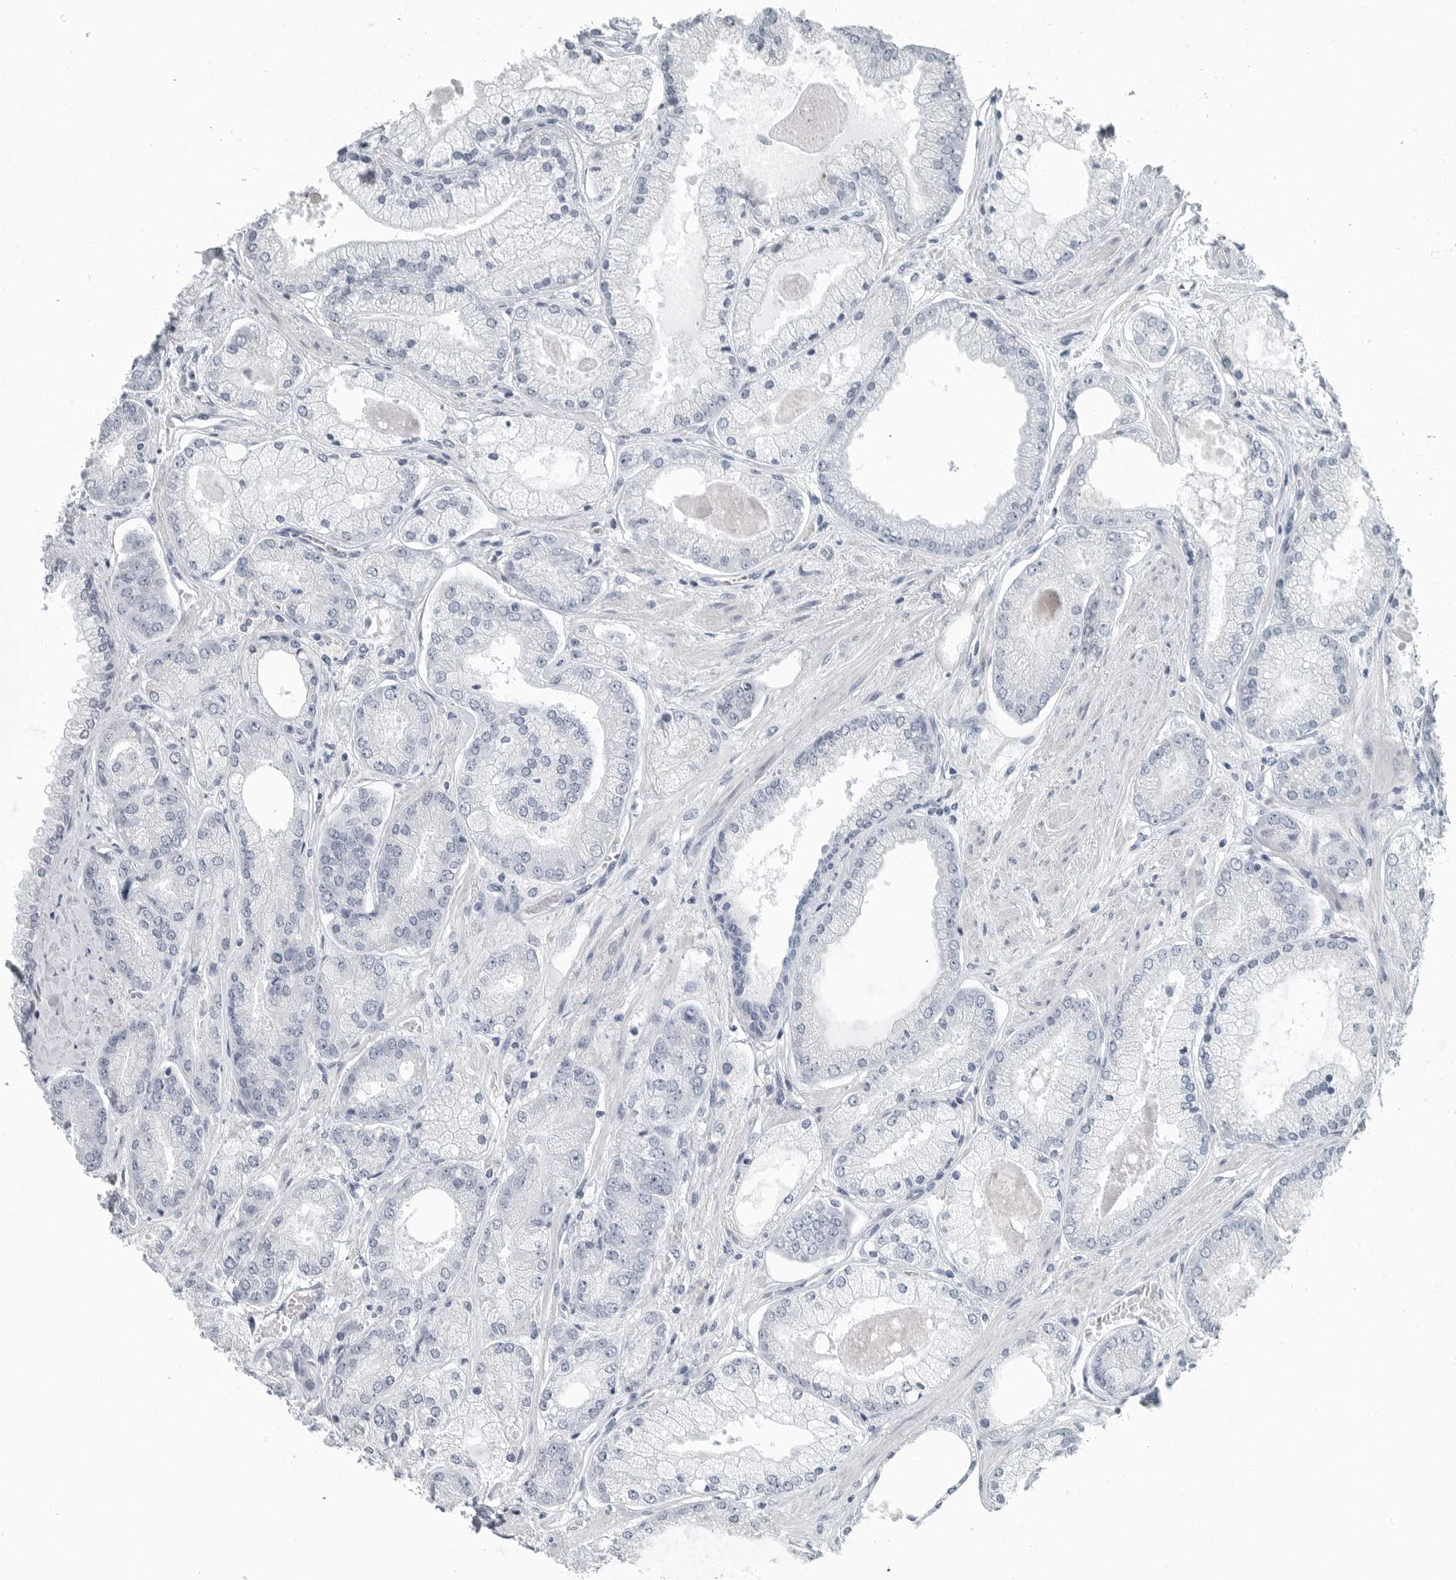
{"staining": {"intensity": "negative", "quantity": "none", "location": "none"}, "tissue": "prostate cancer", "cell_type": "Tumor cells", "image_type": "cancer", "snomed": [{"axis": "morphology", "description": "Adenocarcinoma, High grade"}, {"axis": "topography", "description": "Prostate"}], "caption": "The histopathology image exhibits no staining of tumor cells in prostate cancer.", "gene": "FABP6", "patient": {"sex": "male", "age": 58}}